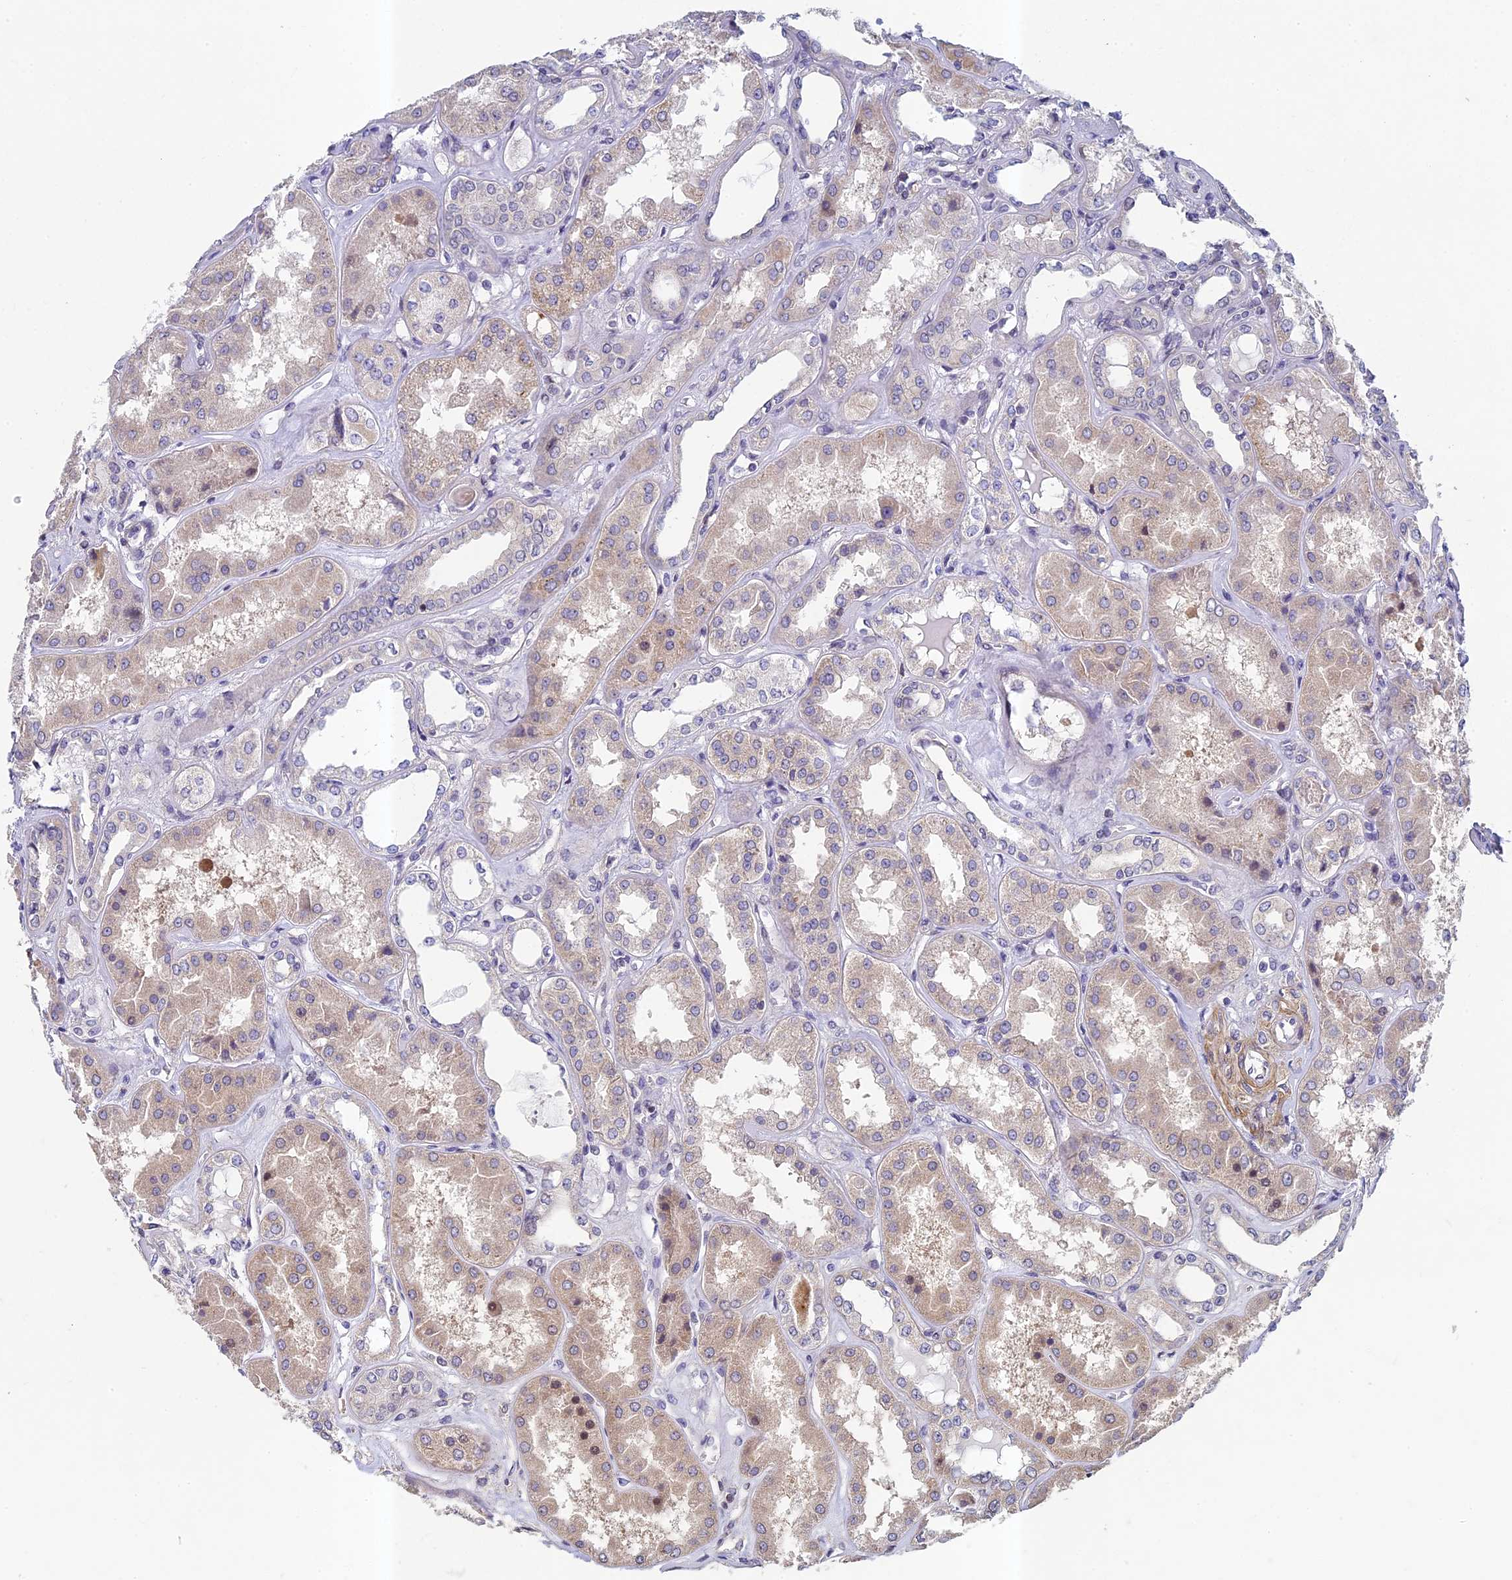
{"staining": {"intensity": "negative", "quantity": "none", "location": "none"}, "tissue": "kidney", "cell_type": "Cells in glomeruli", "image_type": "normal", "snomed": [{"axis": "morphology", "description": "Normal tissue, NOS"}, {"axis": "topography", "description": "Kidney"}], "caption": "DAB (3,3'-diaminobenzidine) immunohistochemical staining of benign human kidney demonstrates no significant expression in cells in glomeruli. (DAB immunohistochemistry with hematoxylin counter stain).", "gene": "DIXDC1", "patient": {"sex": "female", "age": 56}}